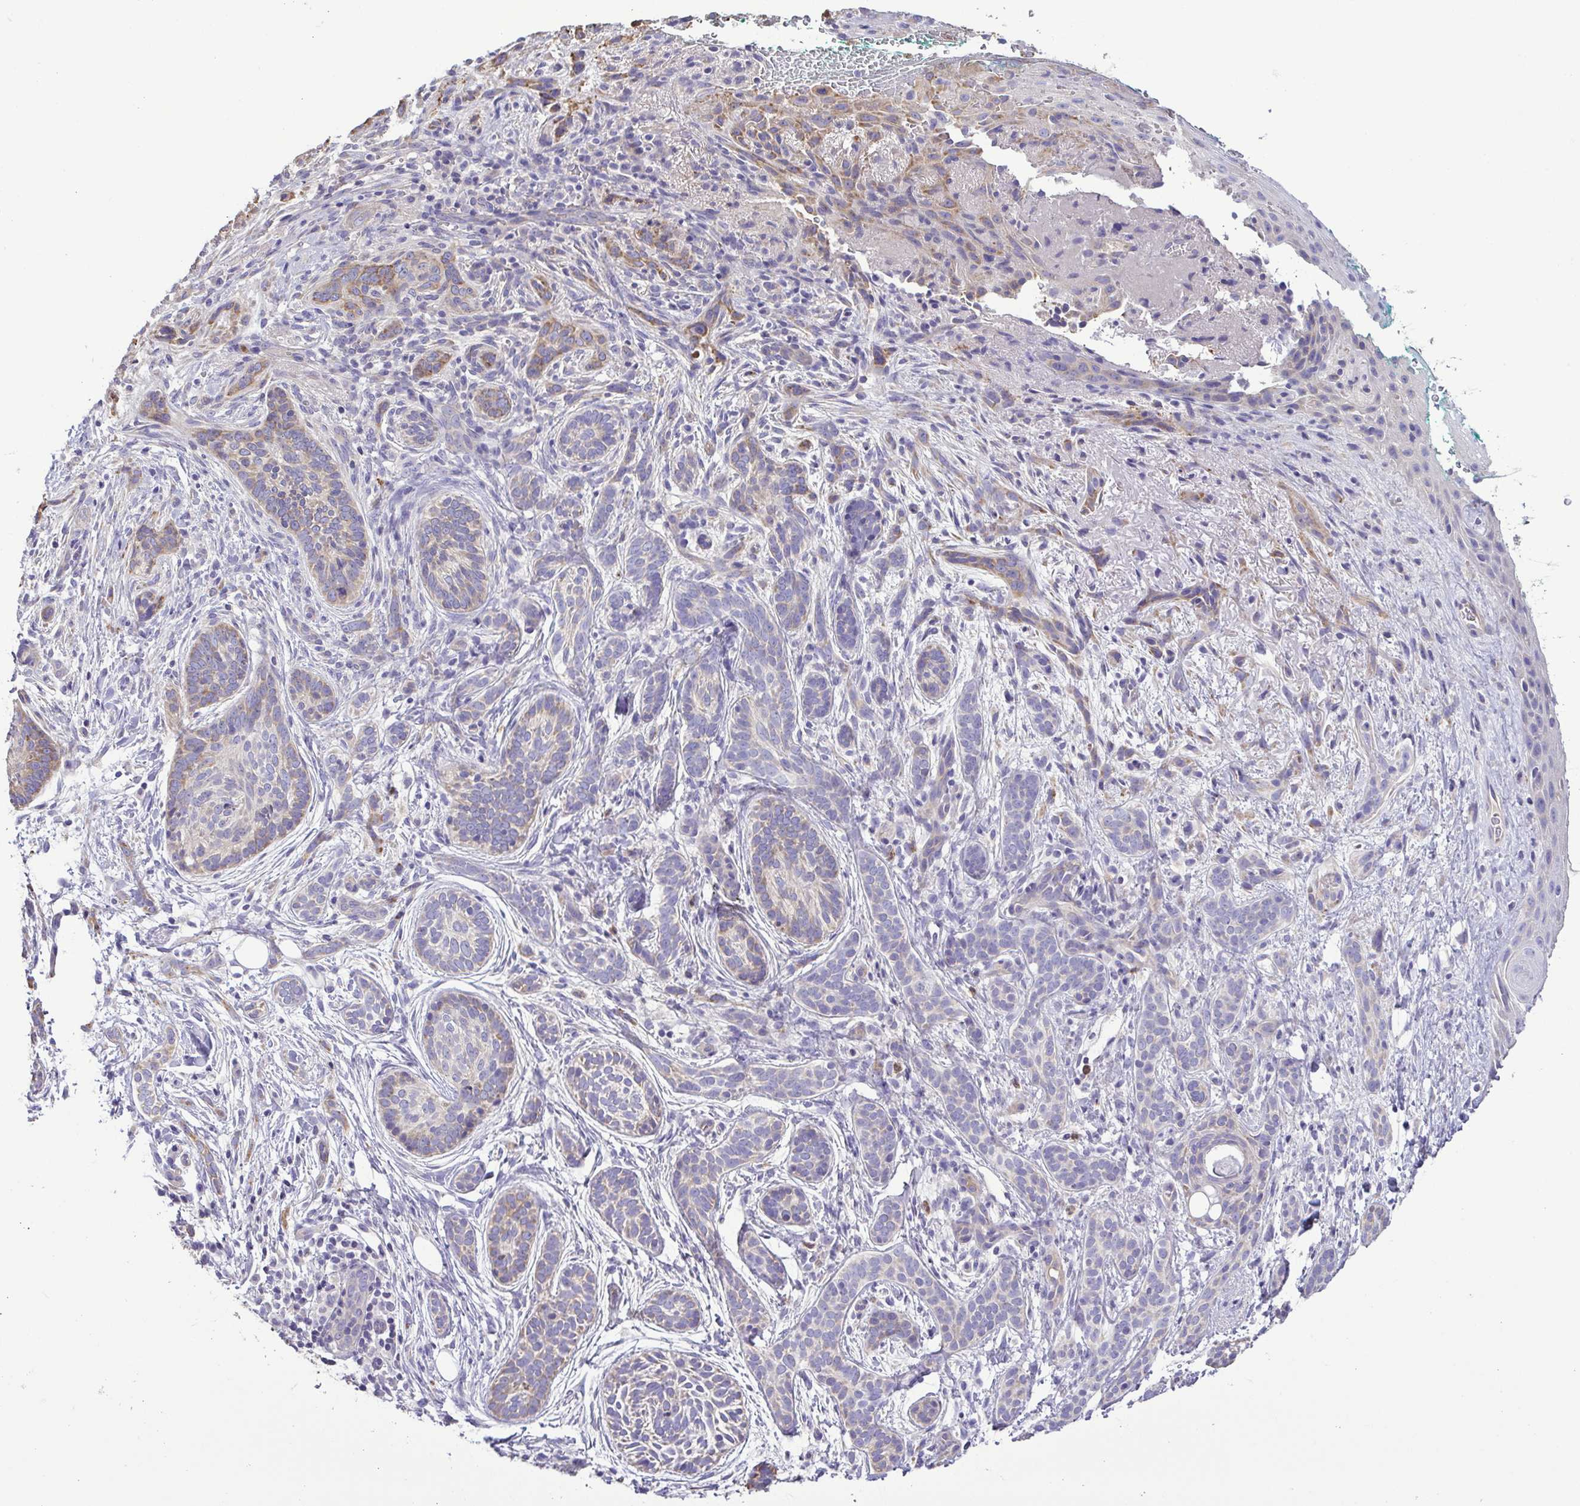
{"staining": {"intensity": "weak", "quantity": "<25%", "location": "cytoplasmic/membranous"}, "tissue": "skin cancer", "cell_type": "Tumor cells", "image_type": "cancer", "snomed": [{"axis": "morphology", "description": "Basal cell carcinoma"}, {"axis": "topography", "description": "Skin"}], "caption": "The immunohistochemistry (IHC) photomicrograph has no significant staining in tumor cells of skin basal cell carcinoma tissue. Nuclei are stained in blue.", "gene": "MYL10", "patient": {"sex": "male", "age": 63}}